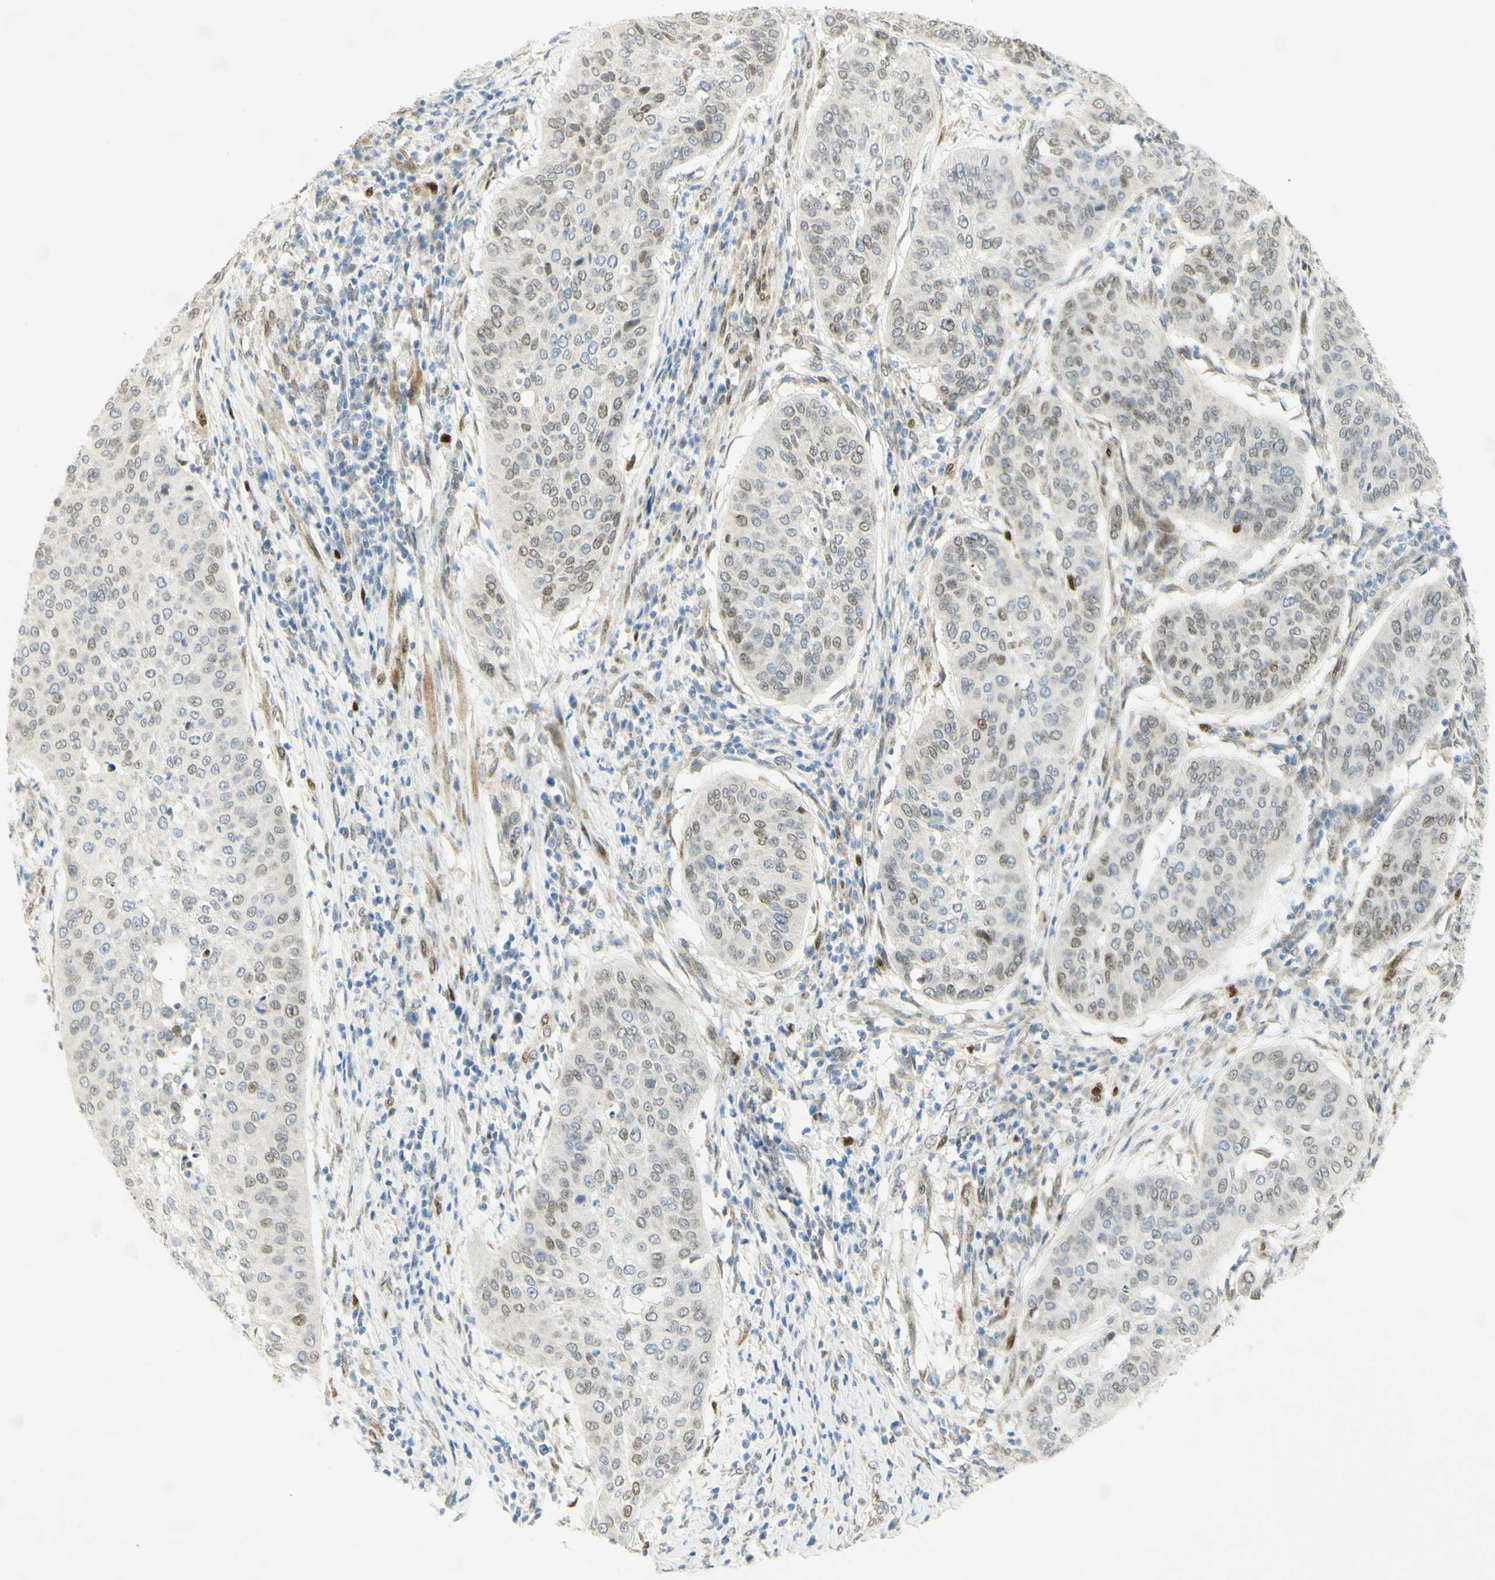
{"staining": {"intensity": "weak", "quantity": "25%-75%", "location": "nuclear"}, "tissue": "cervical cancer", "cell_type": "Tumor cells", "image_type": "cancer", "snomed": [{"axis": "morphology", "description": "Normal tissue, NOS"}, {"axis": "morphology", "description": "Squamous cell carcinoma, NOS"}, {"axis": "topography", "description": "Cervix"}], "caption": "Approximately 25%-75% of tumor cells in squamous cell carcinoma (cervical) display weak nuclear protein staining as visualized by brown immunohistochemical staining.", "gene": "E2F1", "patient": {"sex": "female", "age": 39}}